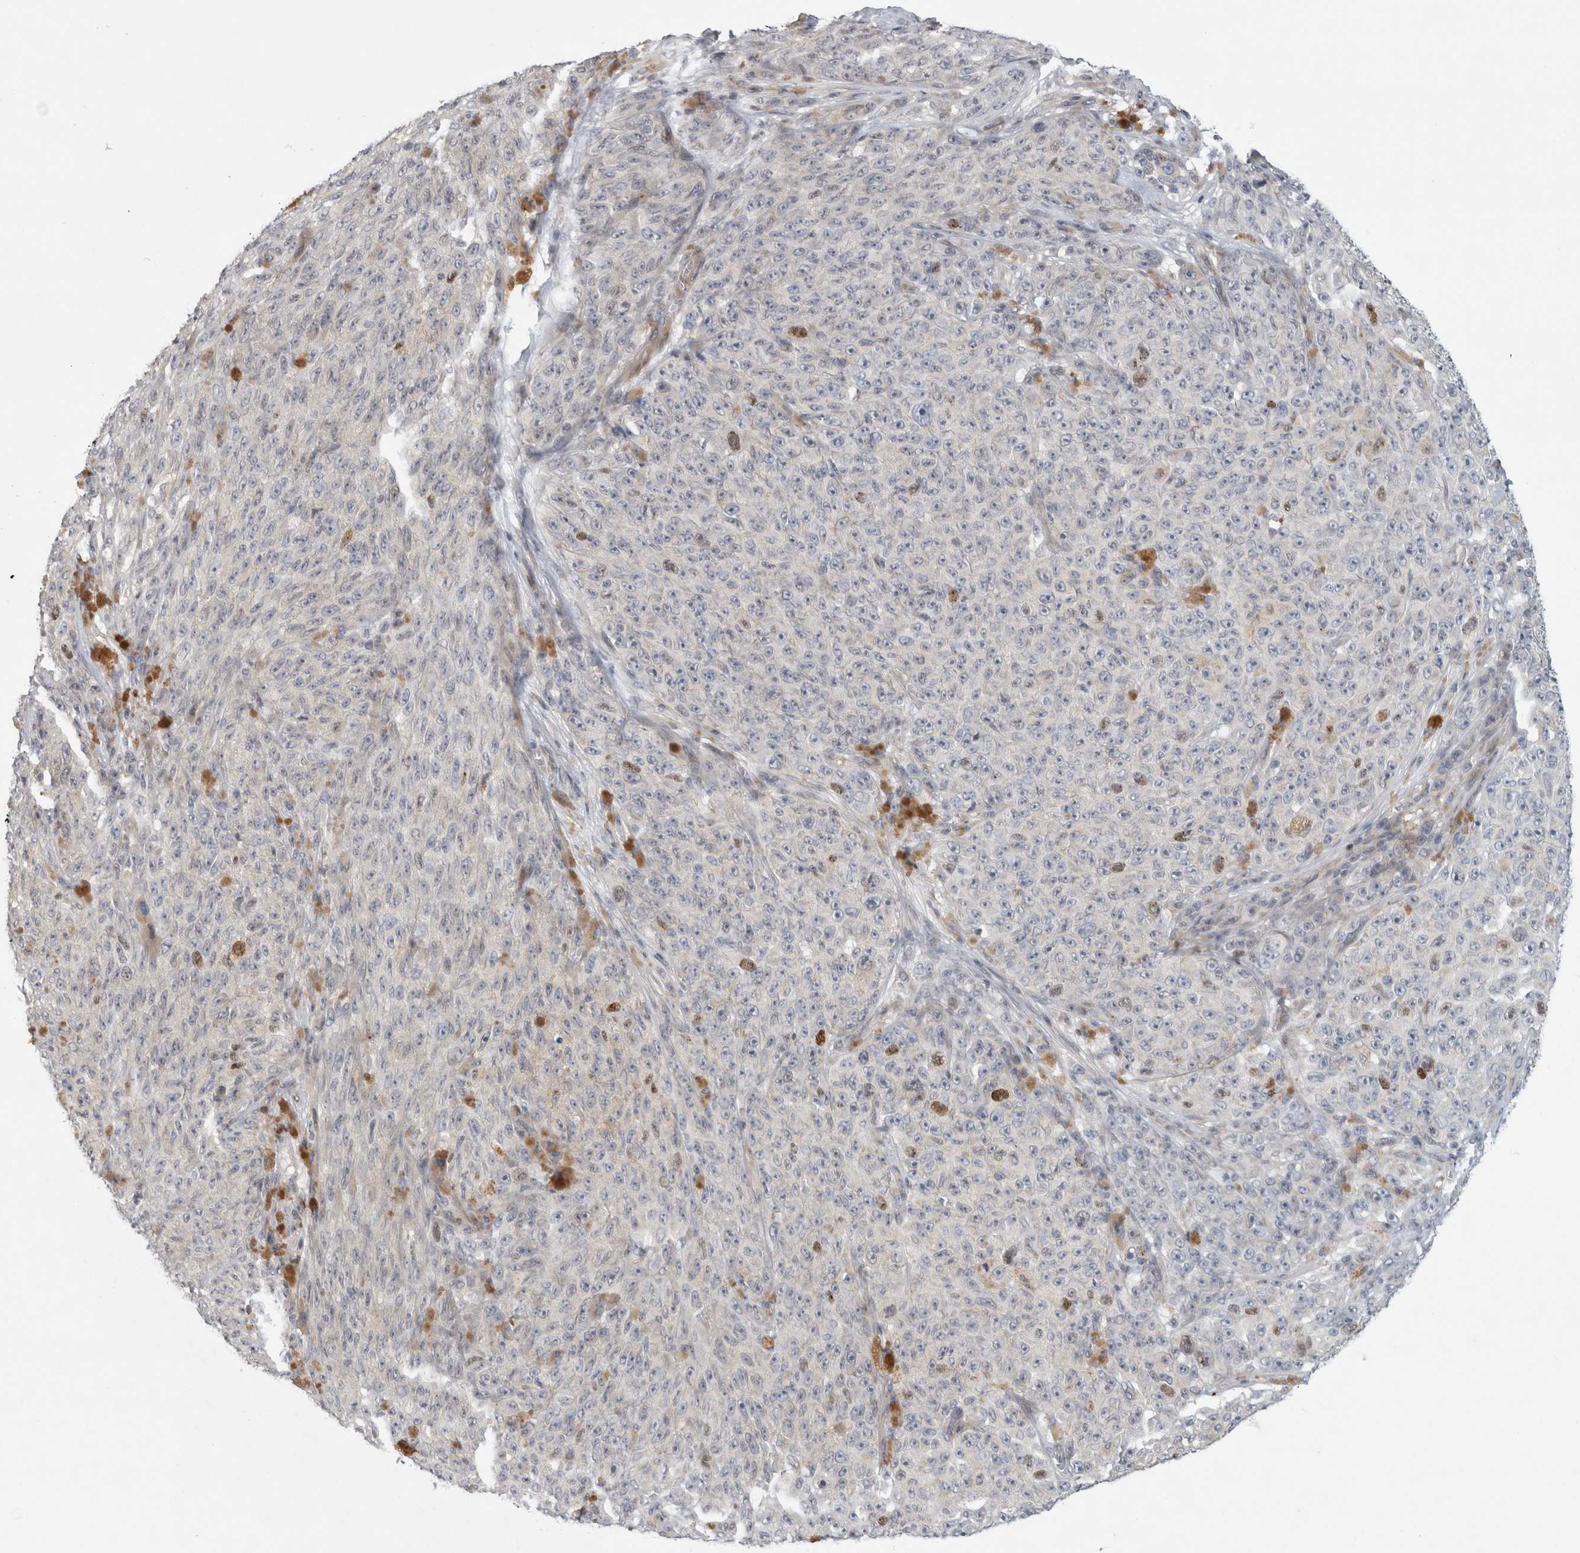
{"staining": {"intensity": "negative", "quantity": "none", "location": "none"}, "tissue": "melanoma", "cell_type": "Tumor cells", "image_type": "cancer", "snomed": [{"axis": "morphology", "description": "Malignant melanoma, NOS"}, {"axis": "topography", "description": "Skin"}], "caption": "This is a histopathology image of IHC staining of melanoma, which shows no positivity in tumor cells. (DAB (3,3'-diaminobenzidine) IHC with hematoxylin counter stain).", "gene": "UTP25", "patient": {"sex": "female", "age": 82}}